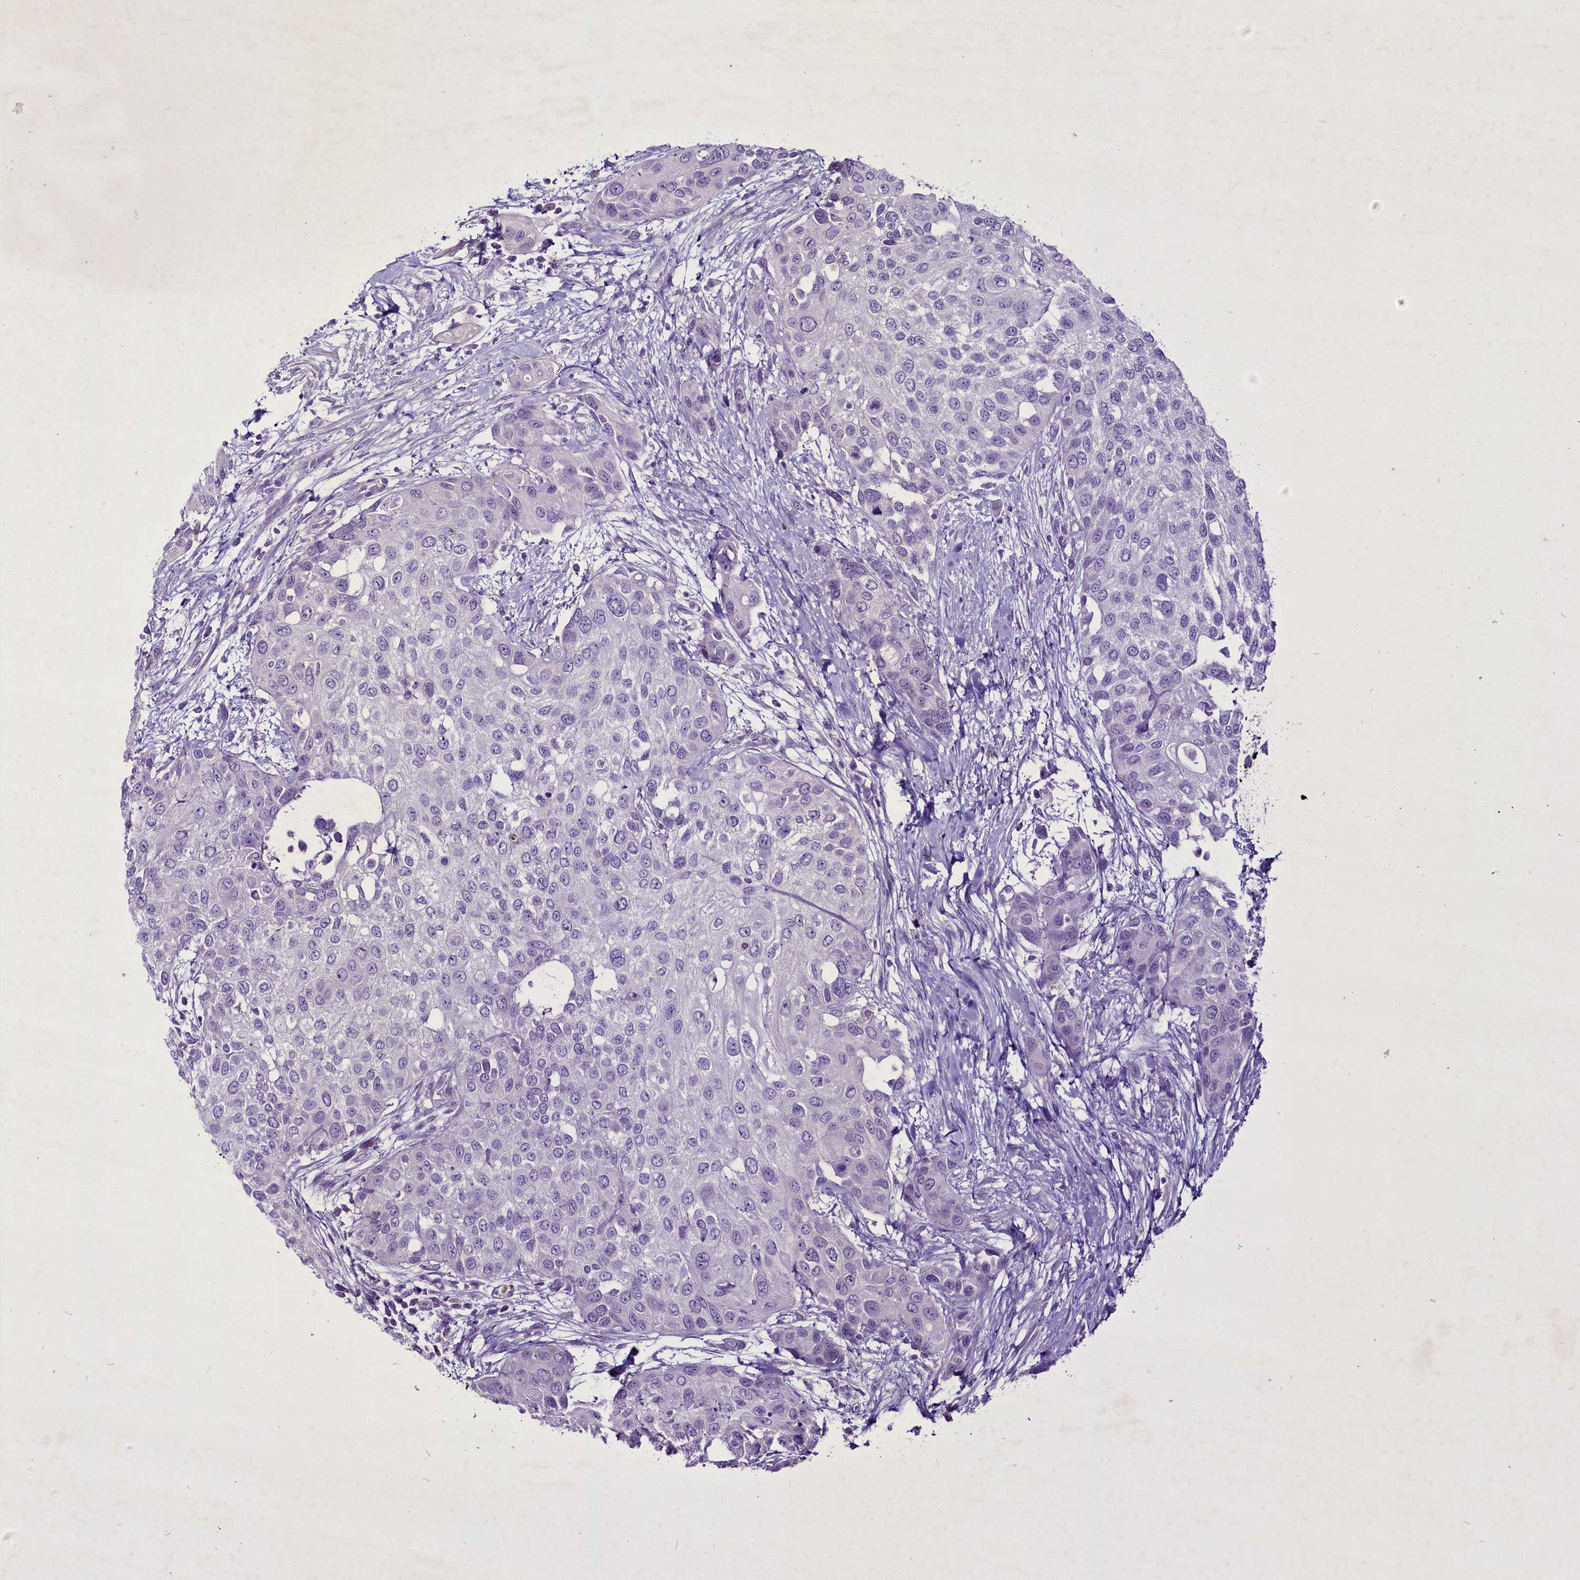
{"staining": {"intensity": "negative", "quantity": "none", "location": "none"}, "tissue": "urothelial cancer", "cell_type": "Tumor cells", "image_type": "cancer", "snomed": [{"axis": "morphology", "description": "Normal tissue, NOS"}, {"axis": "morphology", "description": "Urothelial carcinoma, High grade"}, {"axis": "topography", "description": "Vascular tissue"}, {"axis": "topography", "description": "Urinary bladder"}], "caption": "DAB (3,3'-diaminobenzidine) immunohistochemical staining of urothelial cancer reveals no significant positivity in tumor cells.", "gene": "FAM209B", "patient": {"sex": "female", "age": 56}}